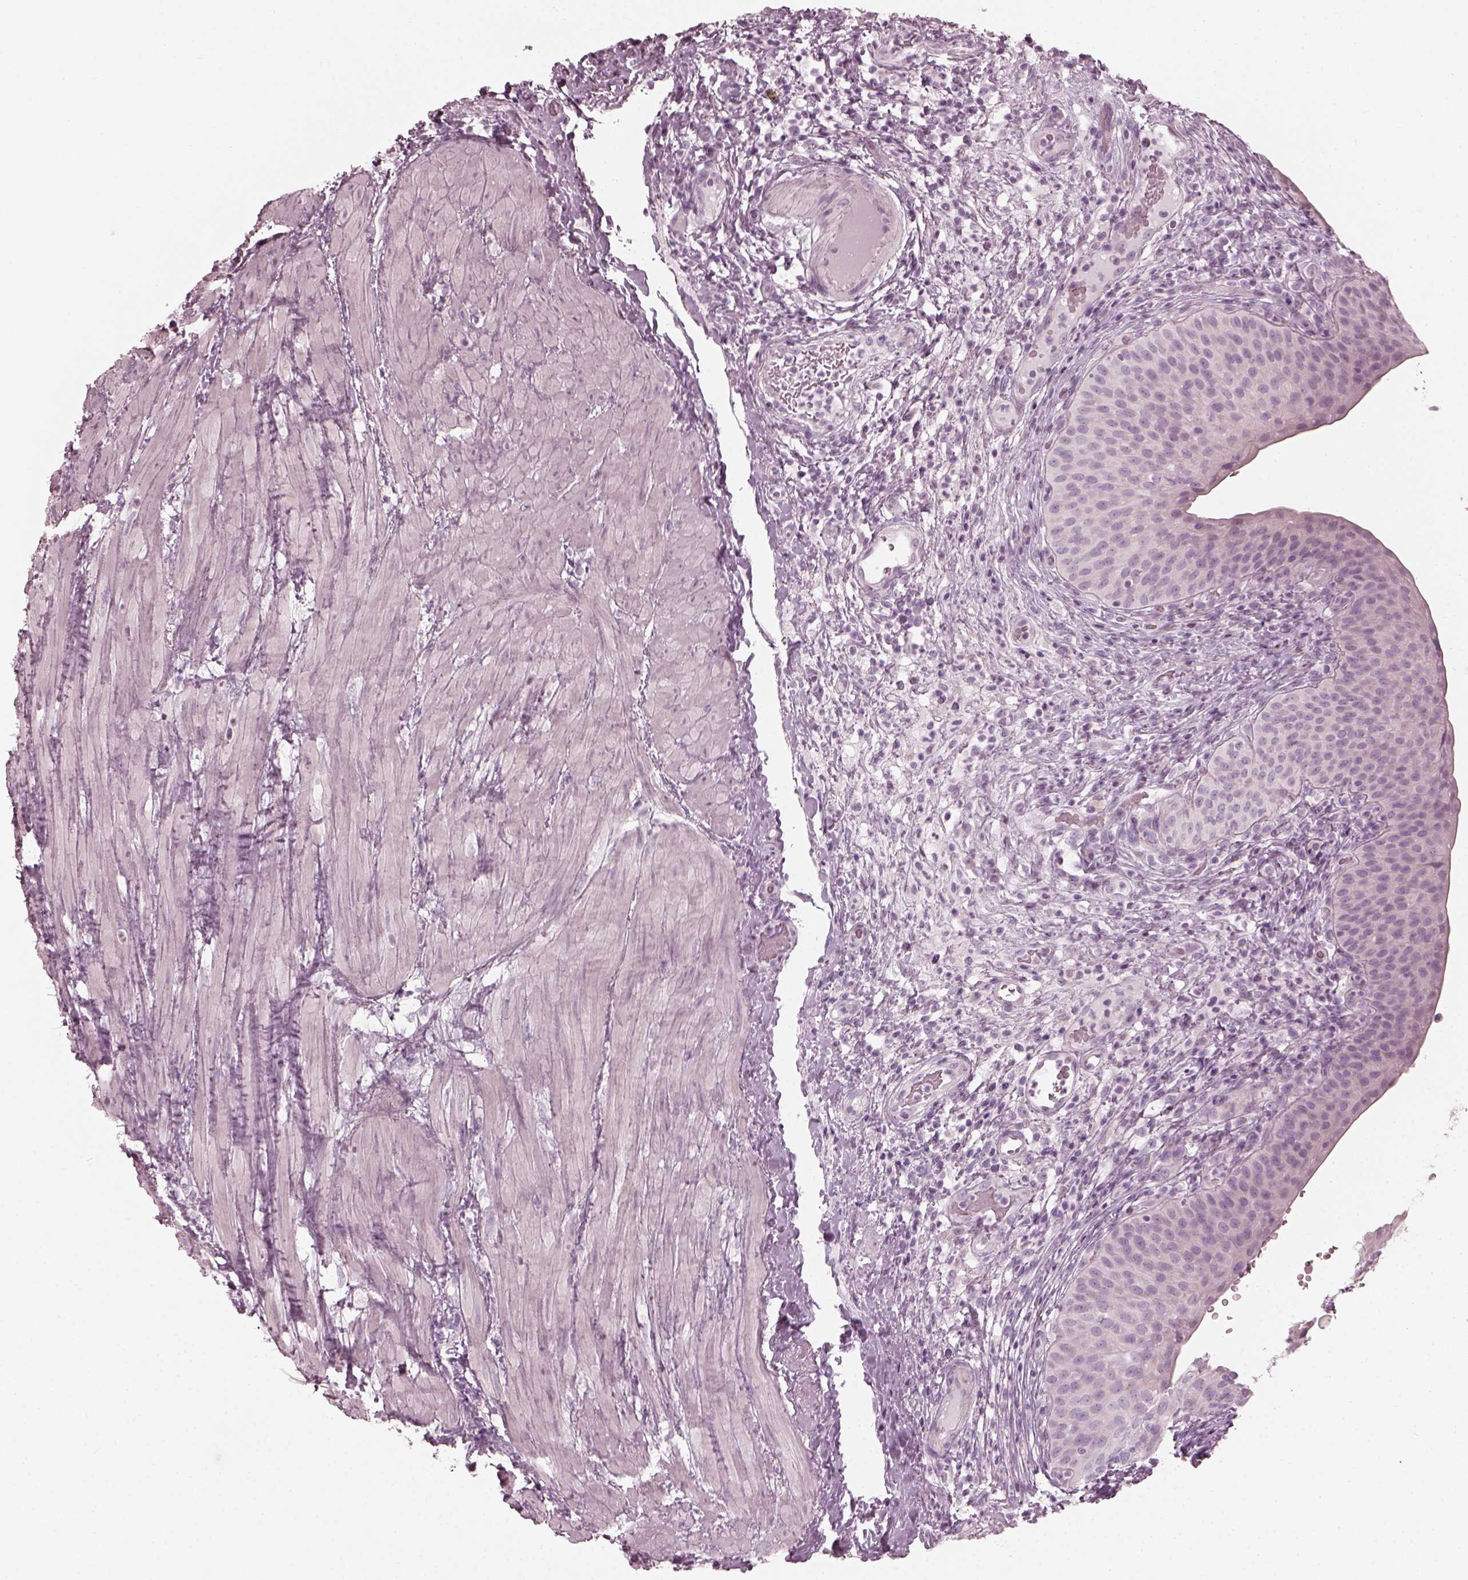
{"staining": {"intensity": "negative", "quantity": "none", "location": "none"}, "tissue": "urinary bladder", "cell_type": "Urothelial cells", "image_type": "normal", "snomed": [{"axis": "morphology", "description": "Normal tissue, NOS"}, {"axis": "topography", "description": "Urinary bladder"}], "caption": "High power microscopy photomicrograph of an immunohistochemistry photomicrograph of normal urinary bladder, revealing no significant expression in urothelial cells. (Stains: DAB (3,3'-diaminobenzidine) immunohistochemistry (IHC) with hematoxylin counter stain, Microscopy: brightfield microscopy at high magnification).", "gene": "SAXO2", "patient": {"sex": "male", "age": 66}}